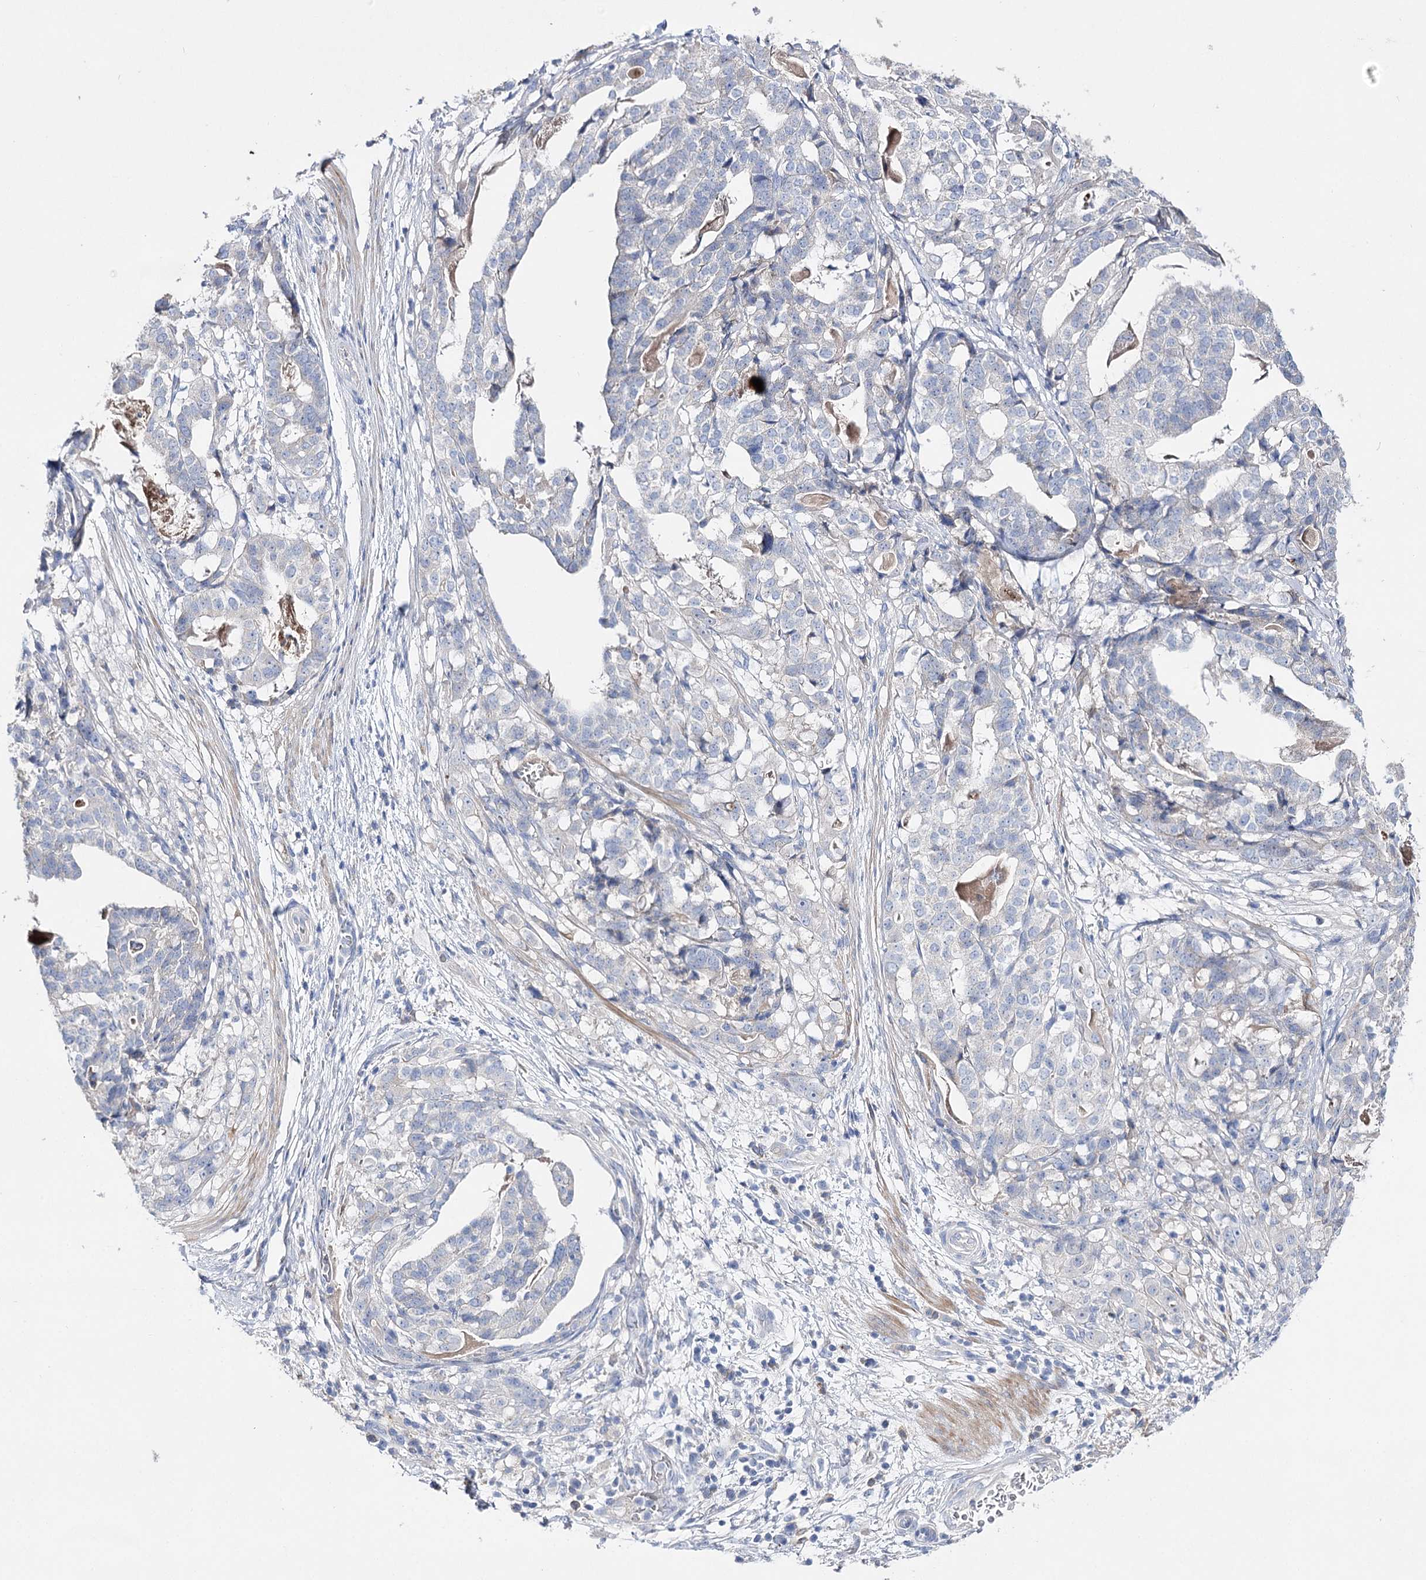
{"staining": {"intensity": "negative", "quantity": "none", "location": "none"}, "tissue": "stomach cancer", "cell_type": "Tumor cells", "image_type": "cancer", "snomed": [{"axis": "morphology", "description": "Adenocarcinoma, NOS"}, {"axis": "topography", "description": "Stomach"}], "caption": "Stomach cancer (adenocarcinoma) was stained to show a protein in brown. There is no significant expression in tumor cells. The staining was performed using DAB to visualize the protein expression in brown, while the nuclei were stained in blue with hematoxylin (Magnification: 20x).", "gene": "NRAP", "patient": {"sex": "male", "age": 48}}